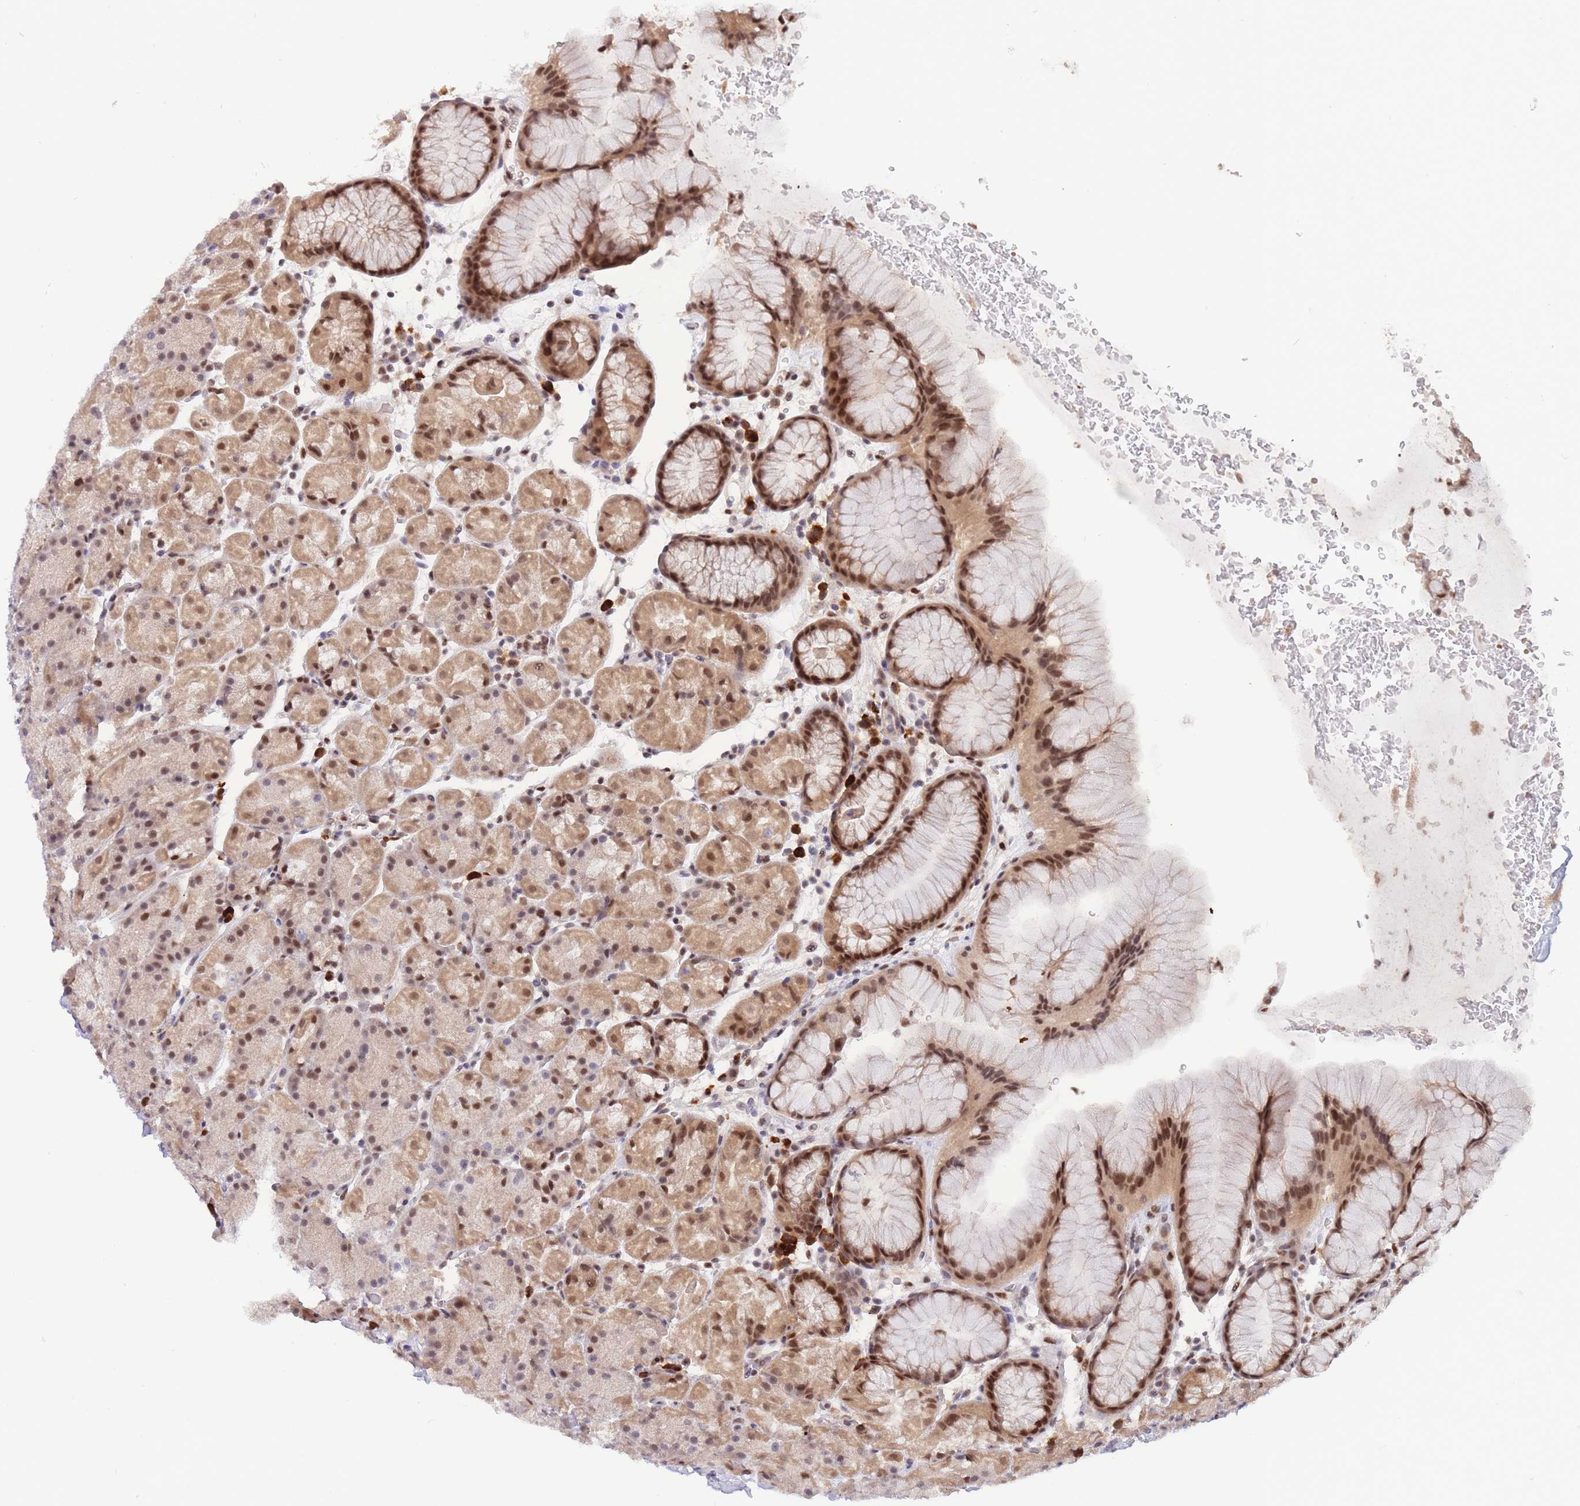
{"staining": {"intensity": "moderate", "quantity": ">75%", "location": "cytoplasmic/membranous,nuclear"}, "tissue": "stomach", "cell_type": "Glandular cells", "image_type": "normal", "snomed": [{"axis": "morphology", "description": "Normal tissue, NOS"}, {"axis": "topography", "description": "Stomach, upper"}, {"axis": "topography", "description": "Stomach, lower"}], "caption": "High-magnification brightfield microscopy of normal stomach stained with DAB (brown) and counterstained with hematoxylin (blue). glandular cells exhibit moderate cytoplasmic/membranous,nuclear staining is identified in about>75% of cells.", "gene": "SMAD9", "patient": {"sex": "male", "age": 67}}